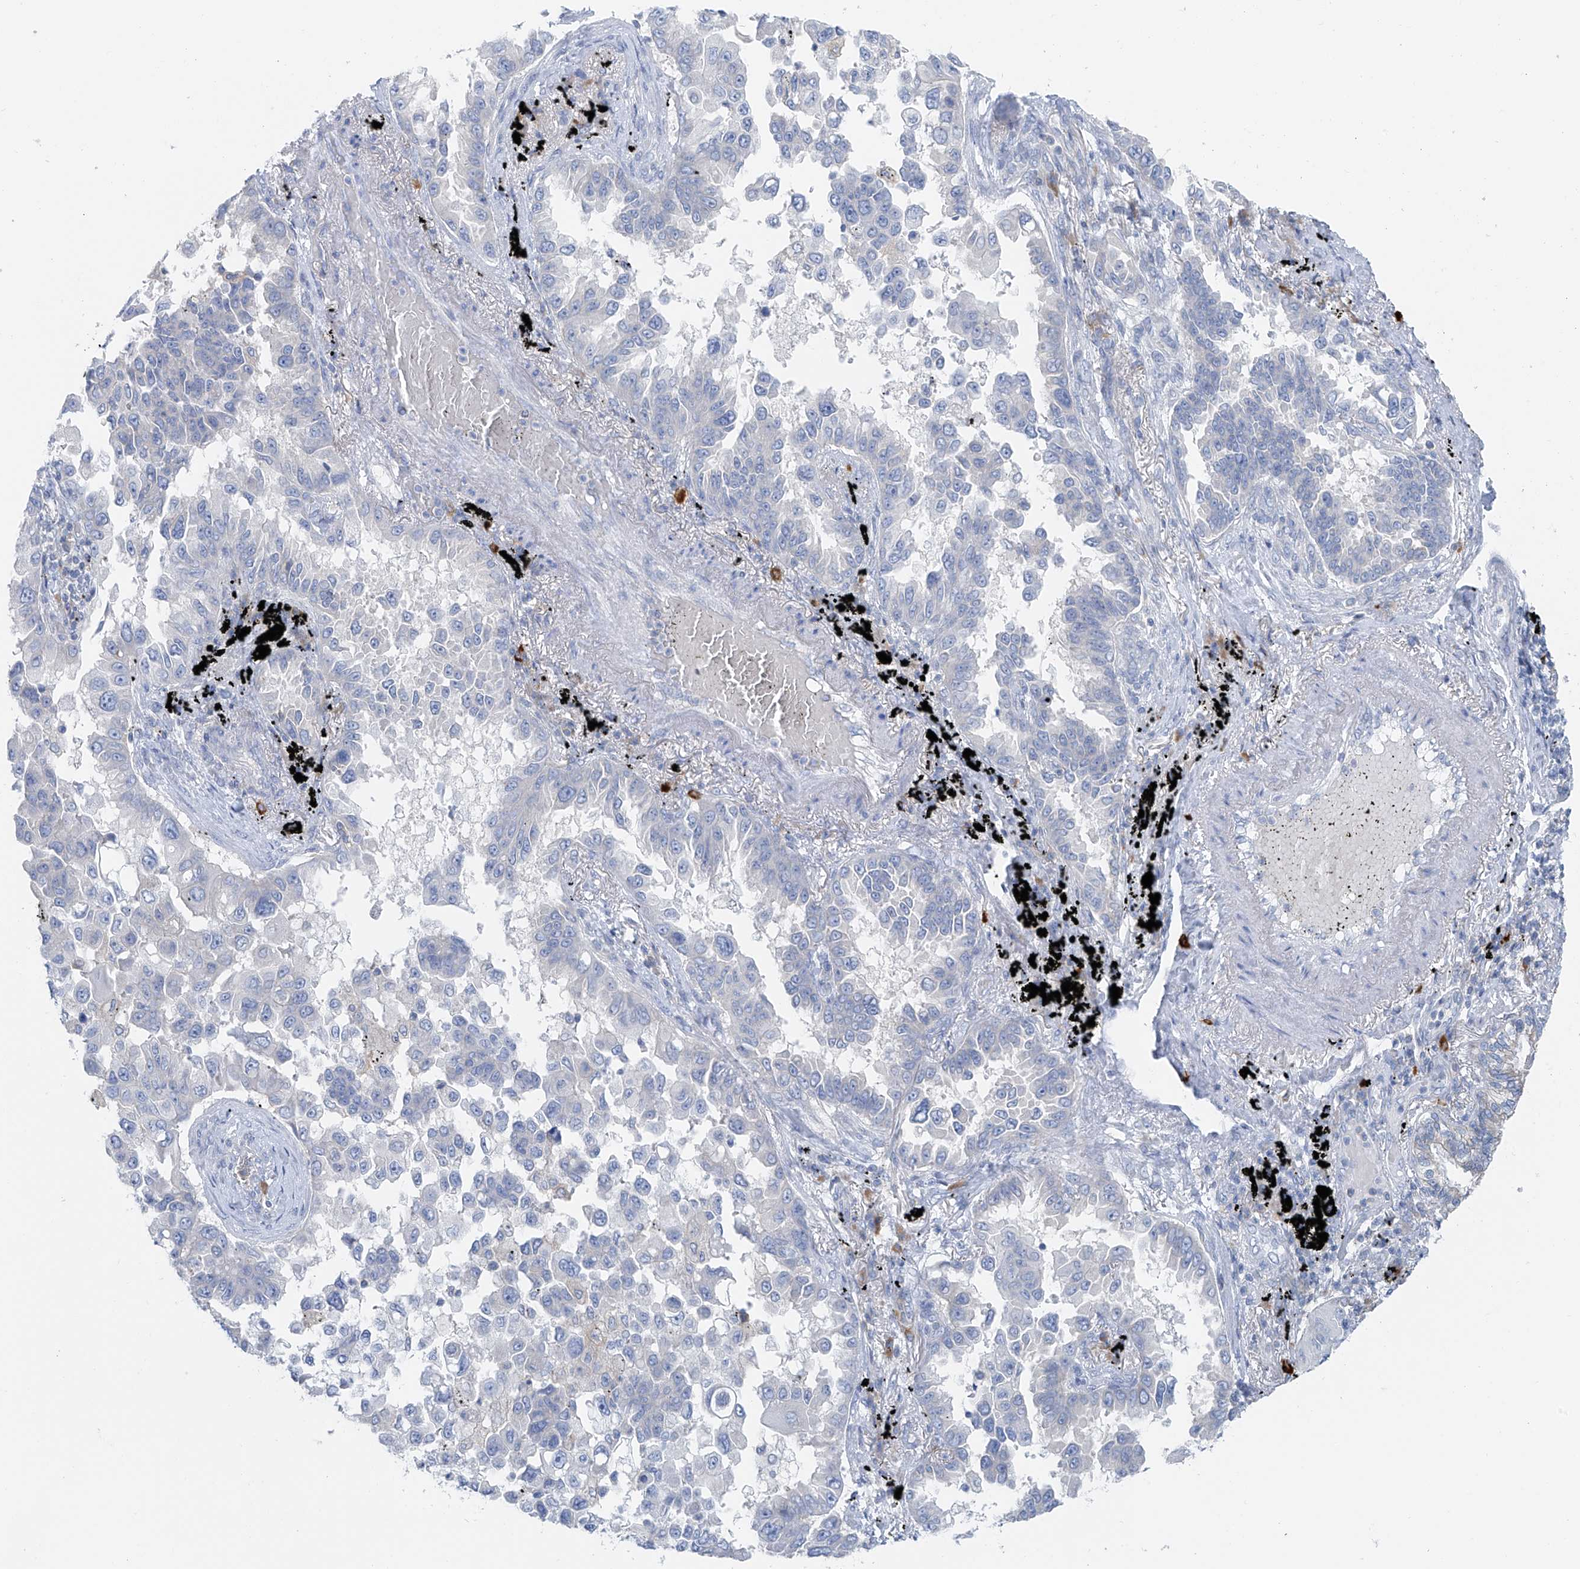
{"staining": {"intensity": "negative", "quantity": "none", "location": "none"}, "tissue": "lung cancer", "cell_type": "Tumor cells", "image_type": "cancer", "snomed": [{"axis": "morphology", "description": "Adenocarcinoma, NOS"}, {"axis": "topography", "description": "Lung"}], "caption": "The IHC photomicrograph has no significant positivity in tumor cells of lung cancer (adenocarcinoma) tissue.", "gene": "POMGNT2", "patient": {"sex": "female", "age": 67}}